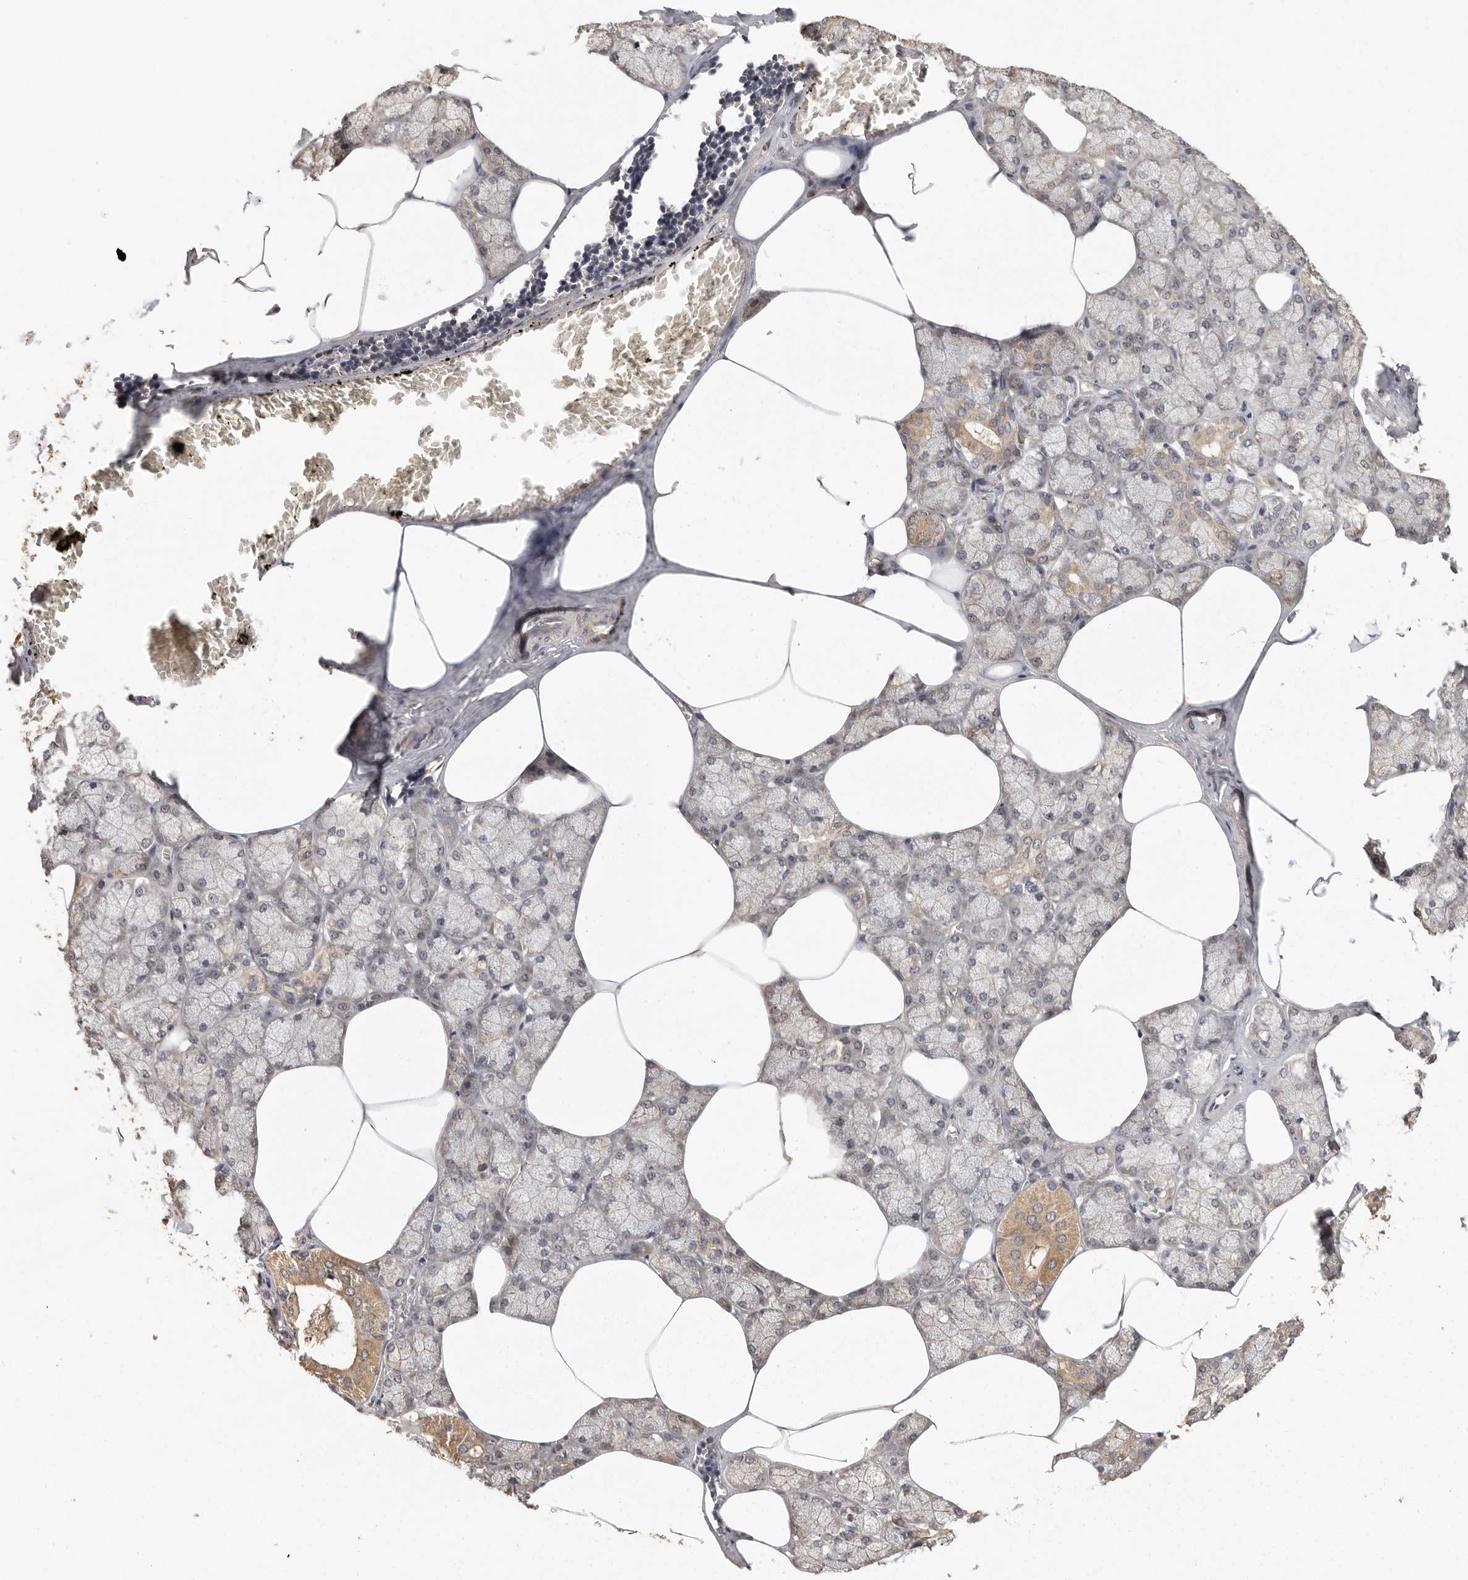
{"staining": {"intensity": "moderate", "quantity": "25%-75%", "location": "cytoplasmic/membranous"}, "tissue": "salivary gland", "cell_type": "Glandular cells", "image_type": "normal", "snomed": [{"axis": "morphology", "description": "Normal tissue, NOS"}, {"axis": "topography", "description": "Salivary gland"}], "caption": "Immunohistochemistry photomicrograph of normal salivary gland: human salivary gland stained using immunohistochemistry demonstrates medium levels of moderate protein expression localized specifically in the cytoplasmic/membranous of glandular cells, appearing as a cytoplasmic/membranous brown color.", "gene": "BAIAP2", "patient": {"sex": "male", "age": 62}}